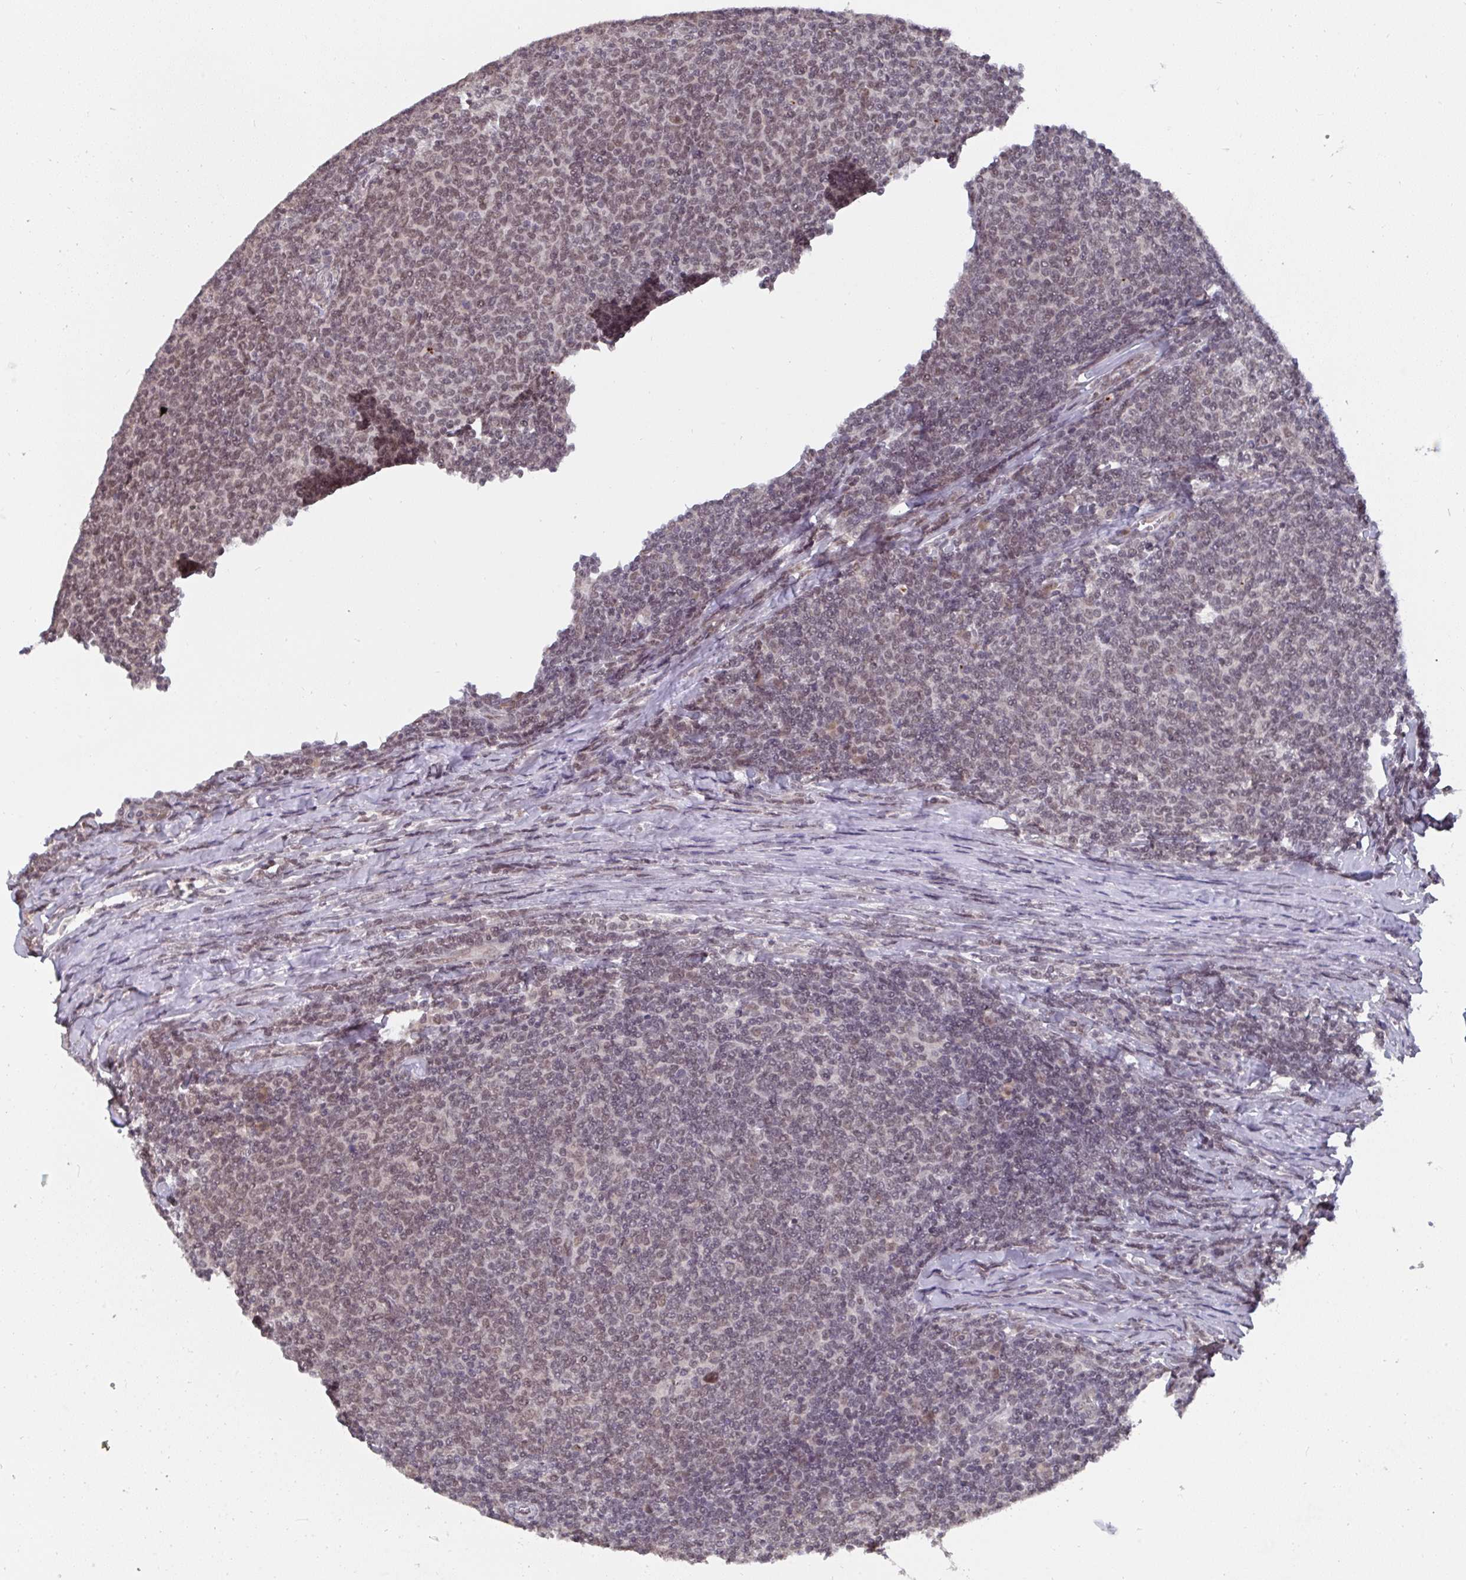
{"staining": {"intensity": "moderate", "quantity": "25%-75%", "location": "nuclear"}, "tissue": "lymphoma", "cell_type": "Tumor cells", "image_type": "cancer", "snomed": [{"axis": "morphology", "description": "Malignant lymphoma, non-Hodgkin's type, Low grade"}, {"axis": "topography", "description": "Lymph node"}], "caption": "Human malignant lymphoma, non-Hodgkin's type (low-grade) stained with a brown dye shows moderate nuclear positive expression in about 25%-75% of tumor cells.", "gene": "JMJD1C", "patient": {"sex": "male", "age": 52}}